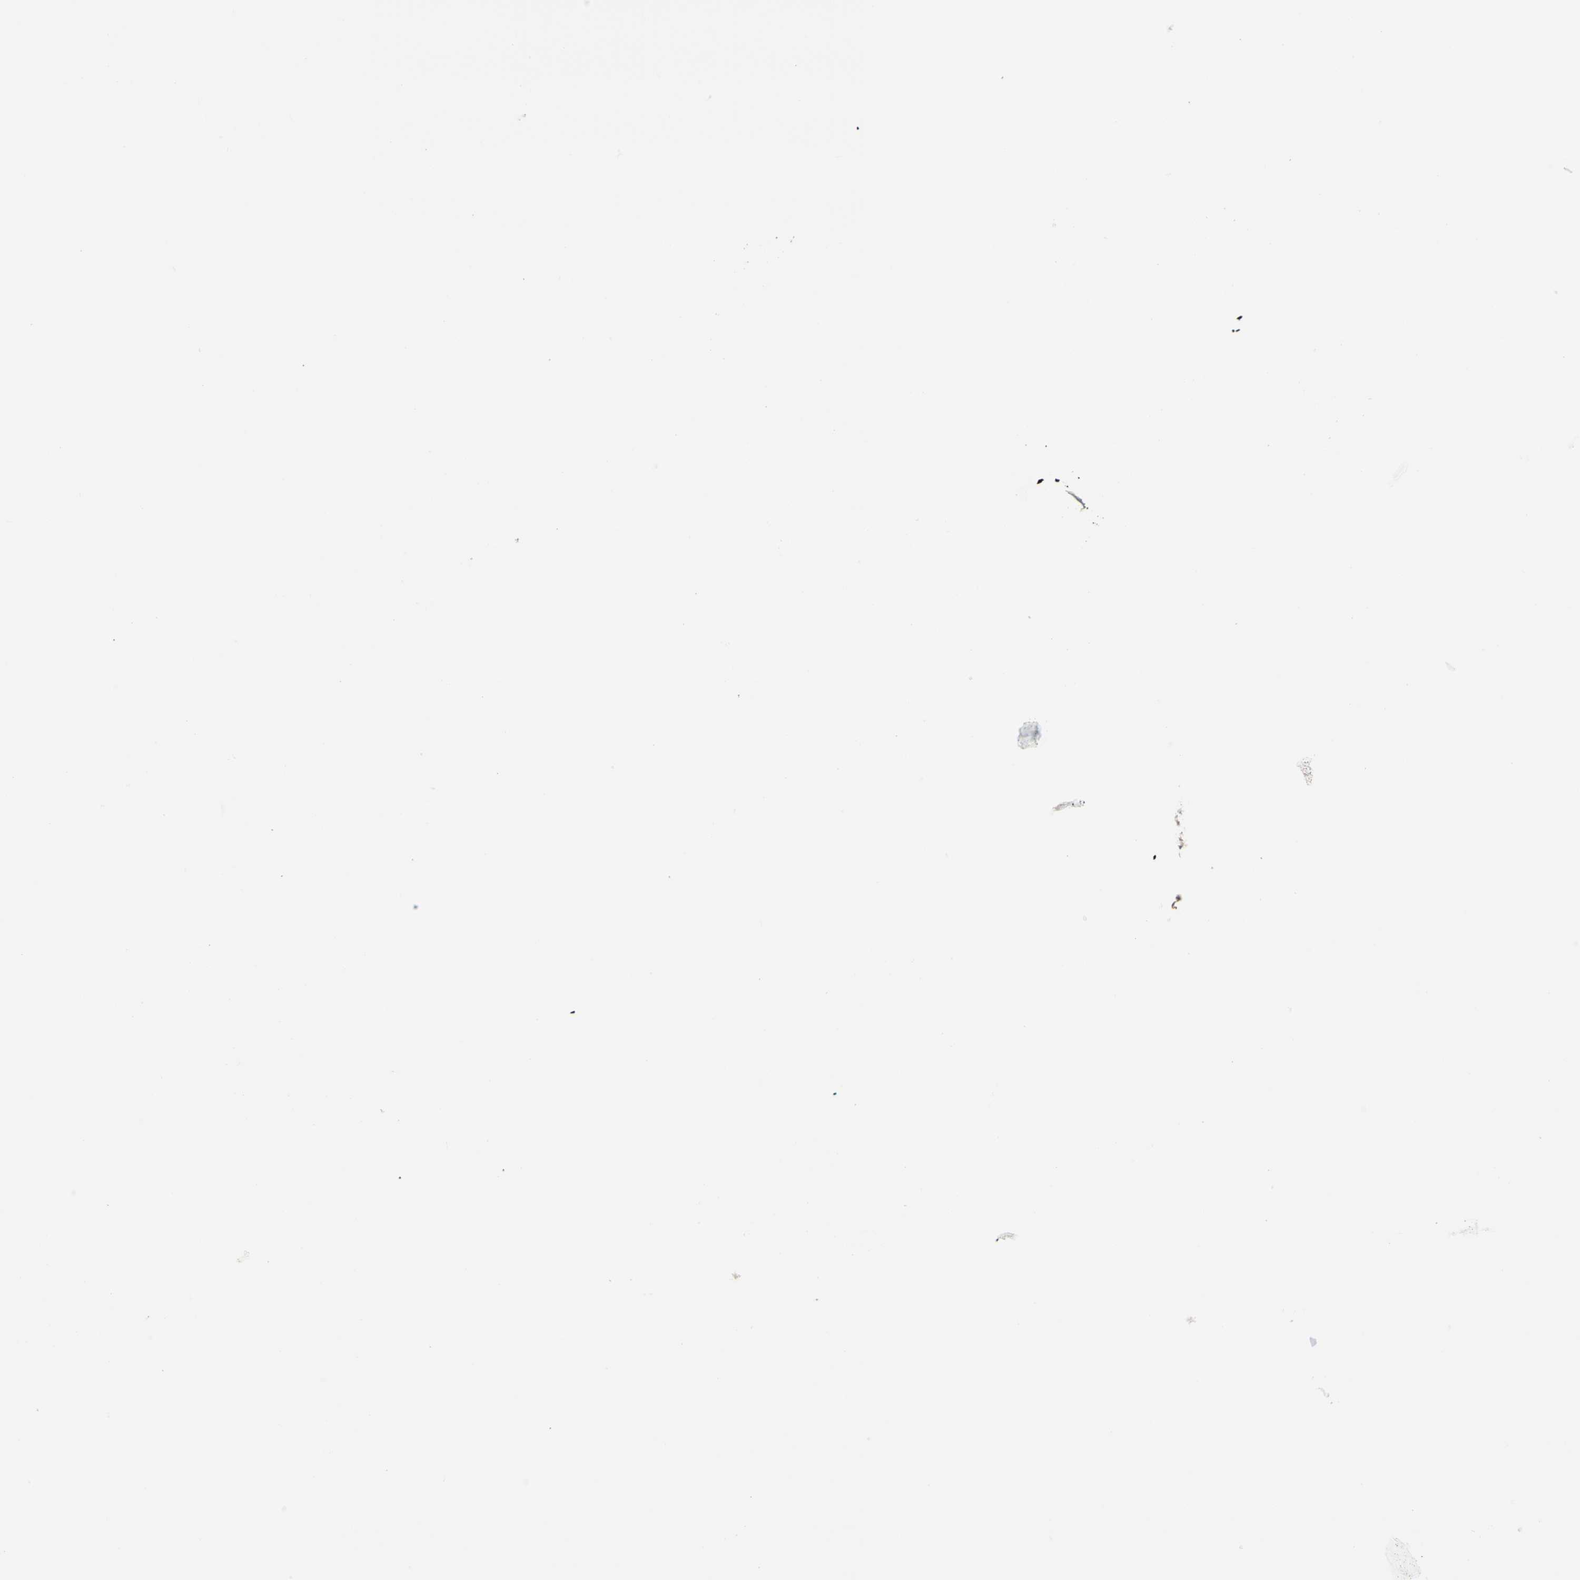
{"staining": {"intensity": "negative", "quantity": "none", "location": "none"}, "tissue": "appendix", "cell_type": "Glandular cells", "image_type": "normal", "snomed": [{"axis": "morphology", "description": "Normal tissue, NOS"}, {"axis": "topography", "description": "Appendix"}], "caption": "This is an immunohistochemistry micrograph of normal appendix. There is no expression in glandular cells.", "gene": "EPB41L2", "patient": {"sex": "male", "age": 52}}